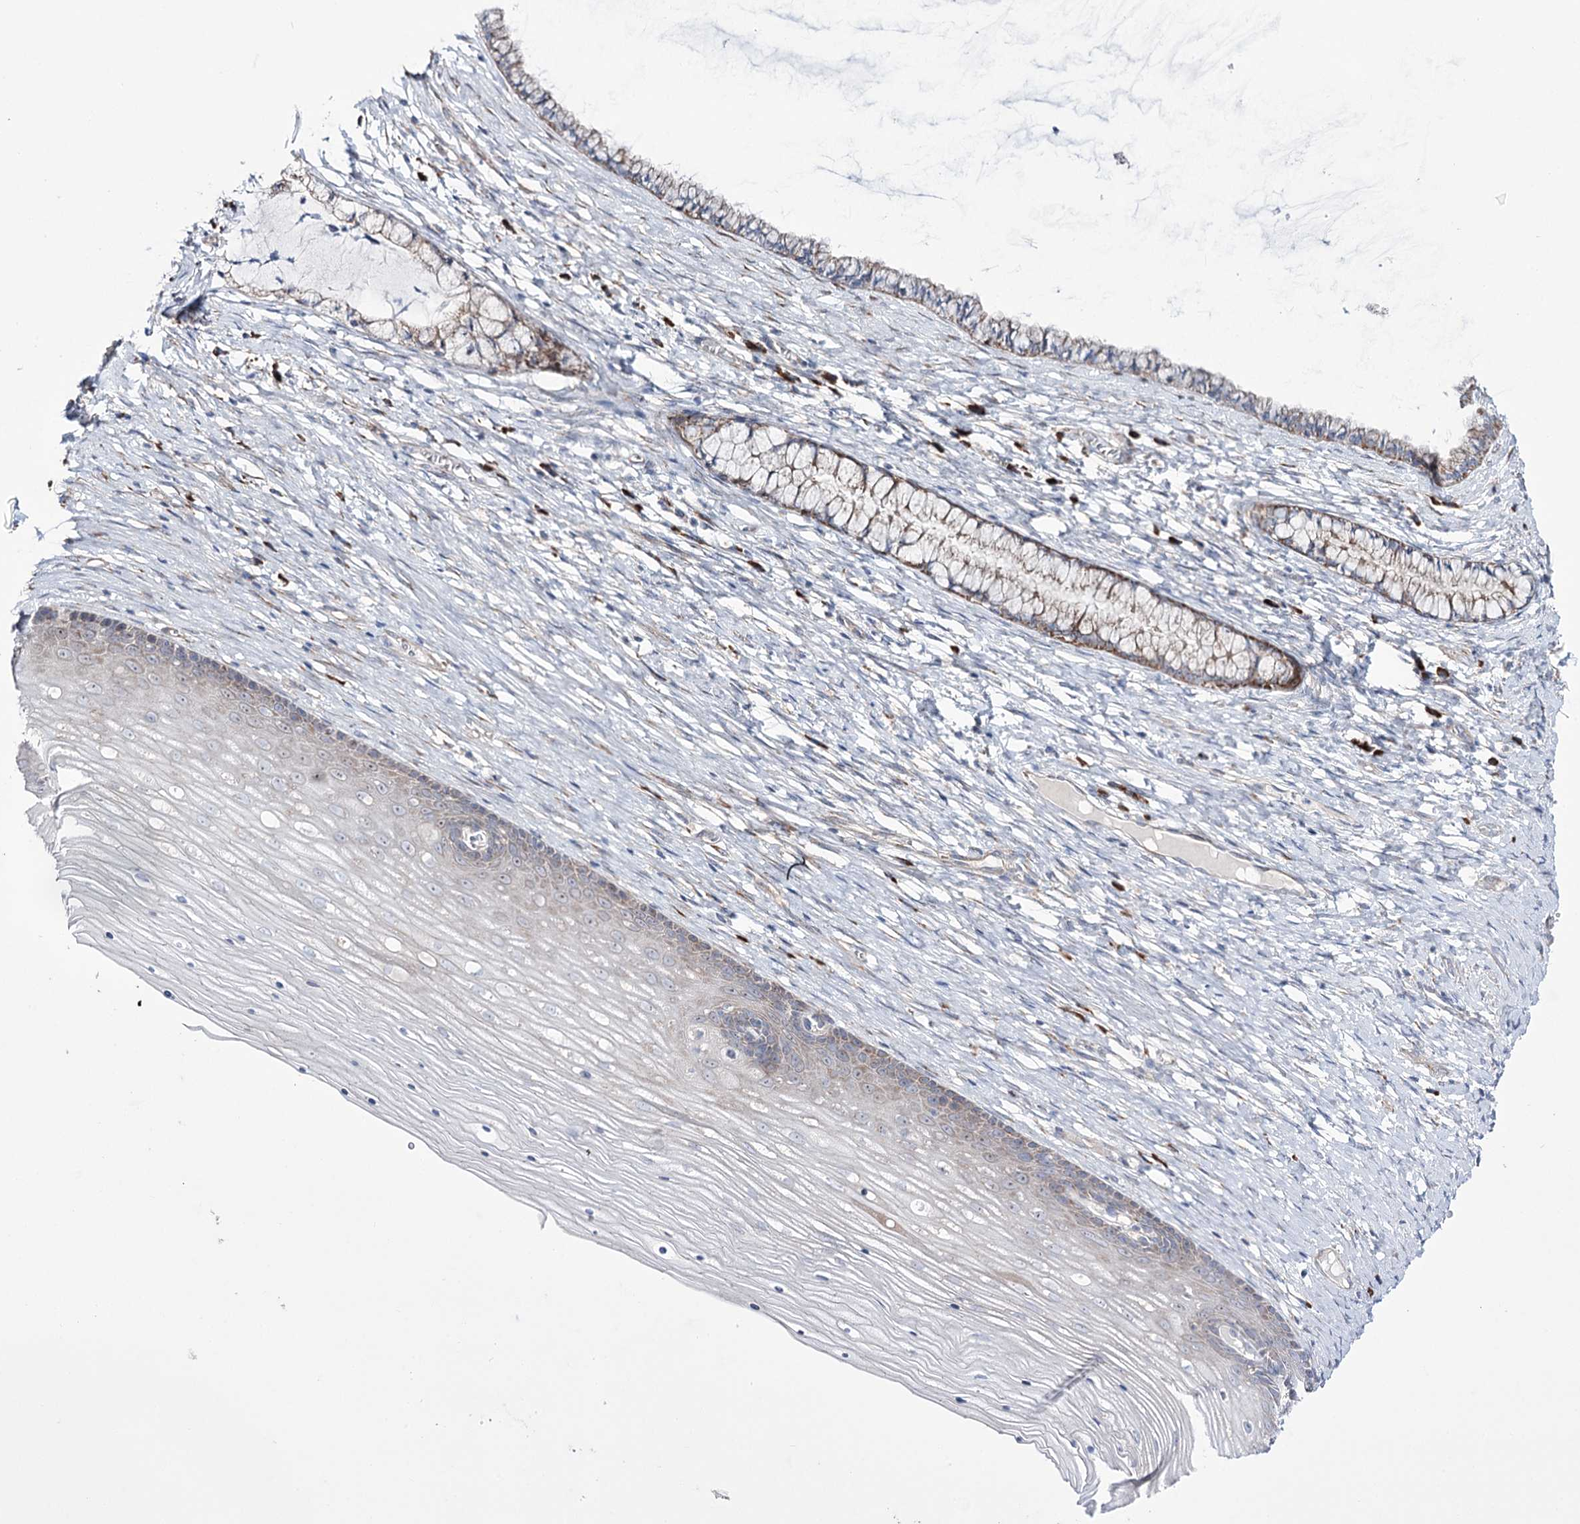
{"staining": {"intensity": "moderate", "quantity": "<25%", "location": "cytoplasmic/membranous"}, "tissue": "cervix", "cell_type": "Glandular cells", "image_type": "normal", "snomed": [{"axis": "morphology", "description": "Normal tissue, NOS"}, {"axis": "topography", "description": "Cervix"}], "caption": "Moderate cytoplasmic/membranous staining is present in about <25% of glandular cells in benign cervix. (Stains: DAB in brown, nuclei in blue, Microscopy: brightfield microscopy at high magnification).", "gene": "METTL5", "patient": {"sex": "female", "age": 42}}